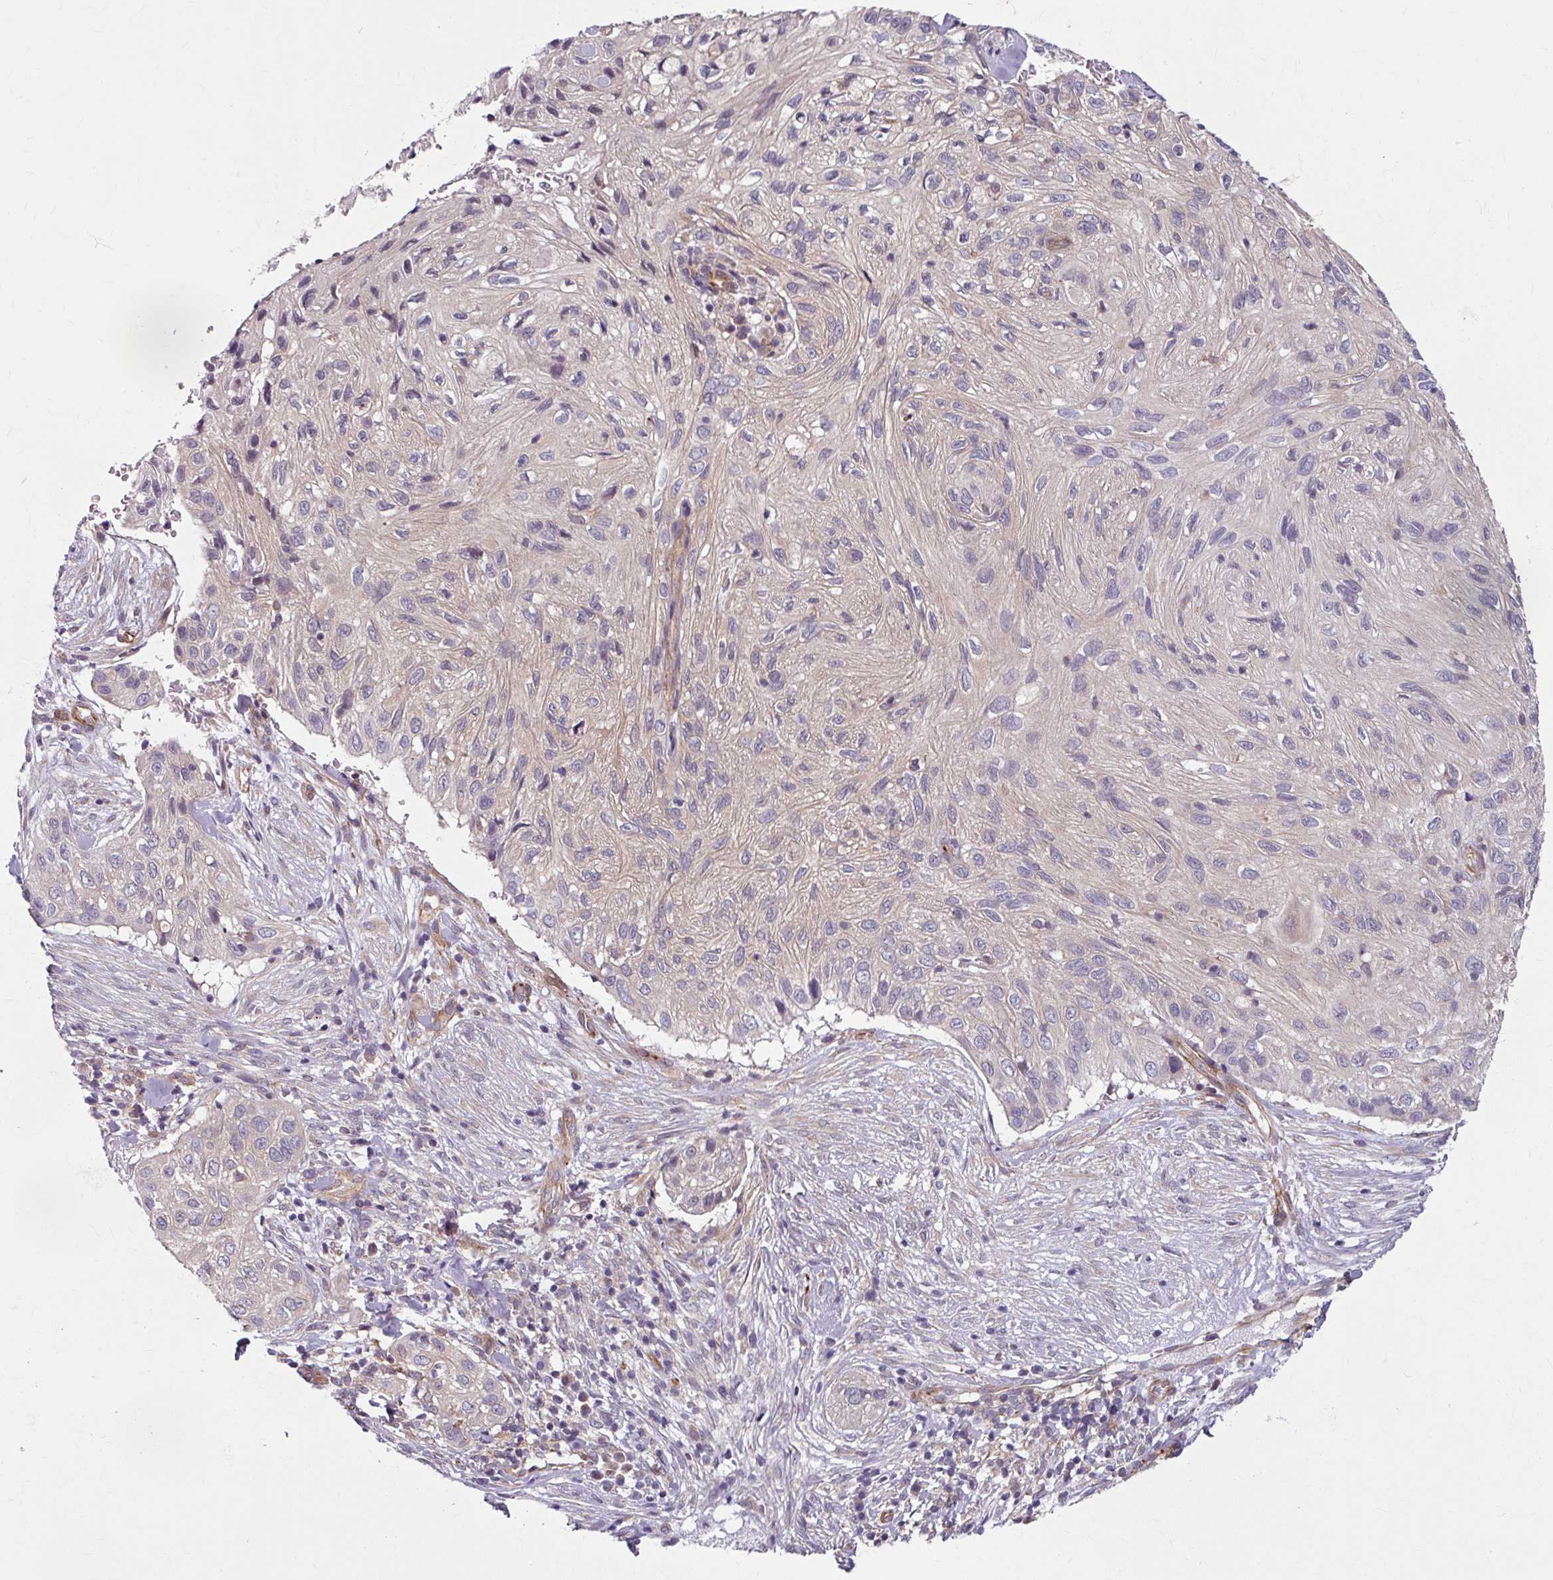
{"staining": {"intensity": "negative", "quantity": "none", "location": "none"}, "tissue": "skin cancer", "cell_type": "Tumor cells", "image_type": "cancer", "snomed": [{"axis": "morphology", "description": "Squamous cell carcinoma, NOS"}, {"axis": "topography", "description": "Skin"}], "caption": "Tumor cells show no significant protein staining in skin cancer.", "gene": "DAAM2", "patient": {"sex": "male", "age": 82}}